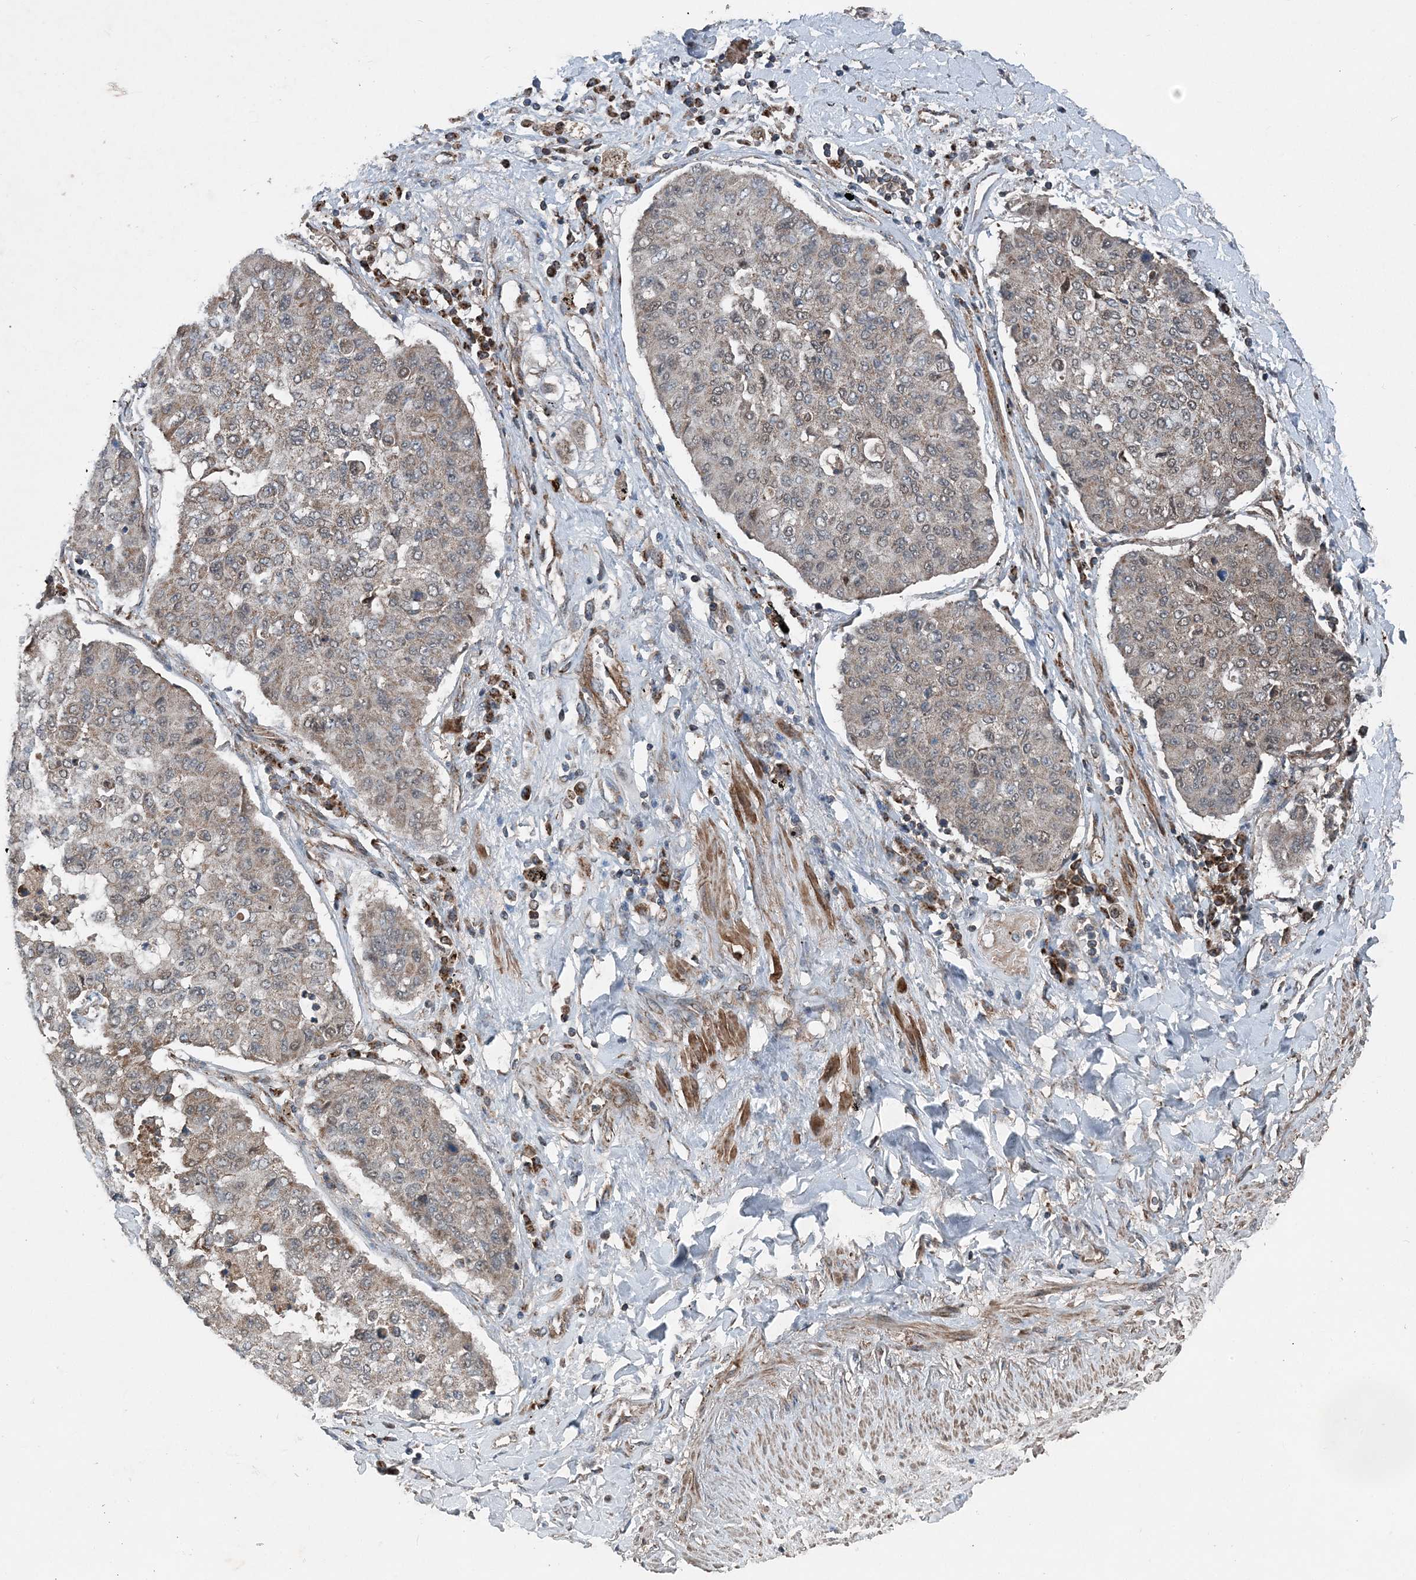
{"staining": {"intensity": "weak", "quantity": "25%-75%", "location": "cytoplasmic/membranous"}, "tissue": "lung cancer", "cell_type": "Tumor cells", "image_type": "cancer", "snomed": [{"axis": "morphology", "description": "Squamous cell carcinoma, NOS"}, {"axis": "topography", "description": "Lung"}], "caption": "Brown immunohistochemical staining in human squamous cell carcinoma (lung) displays weak cytoplasmic/membranous positivity in approximately 25%-75% of tumor cells. Using DAB (brown) and hematoxylin (blue) stains, captured at high magnification using brightfield microscopy.", "gene": "NDUFA2", "patient": {"sex": "male", "age": 74}}